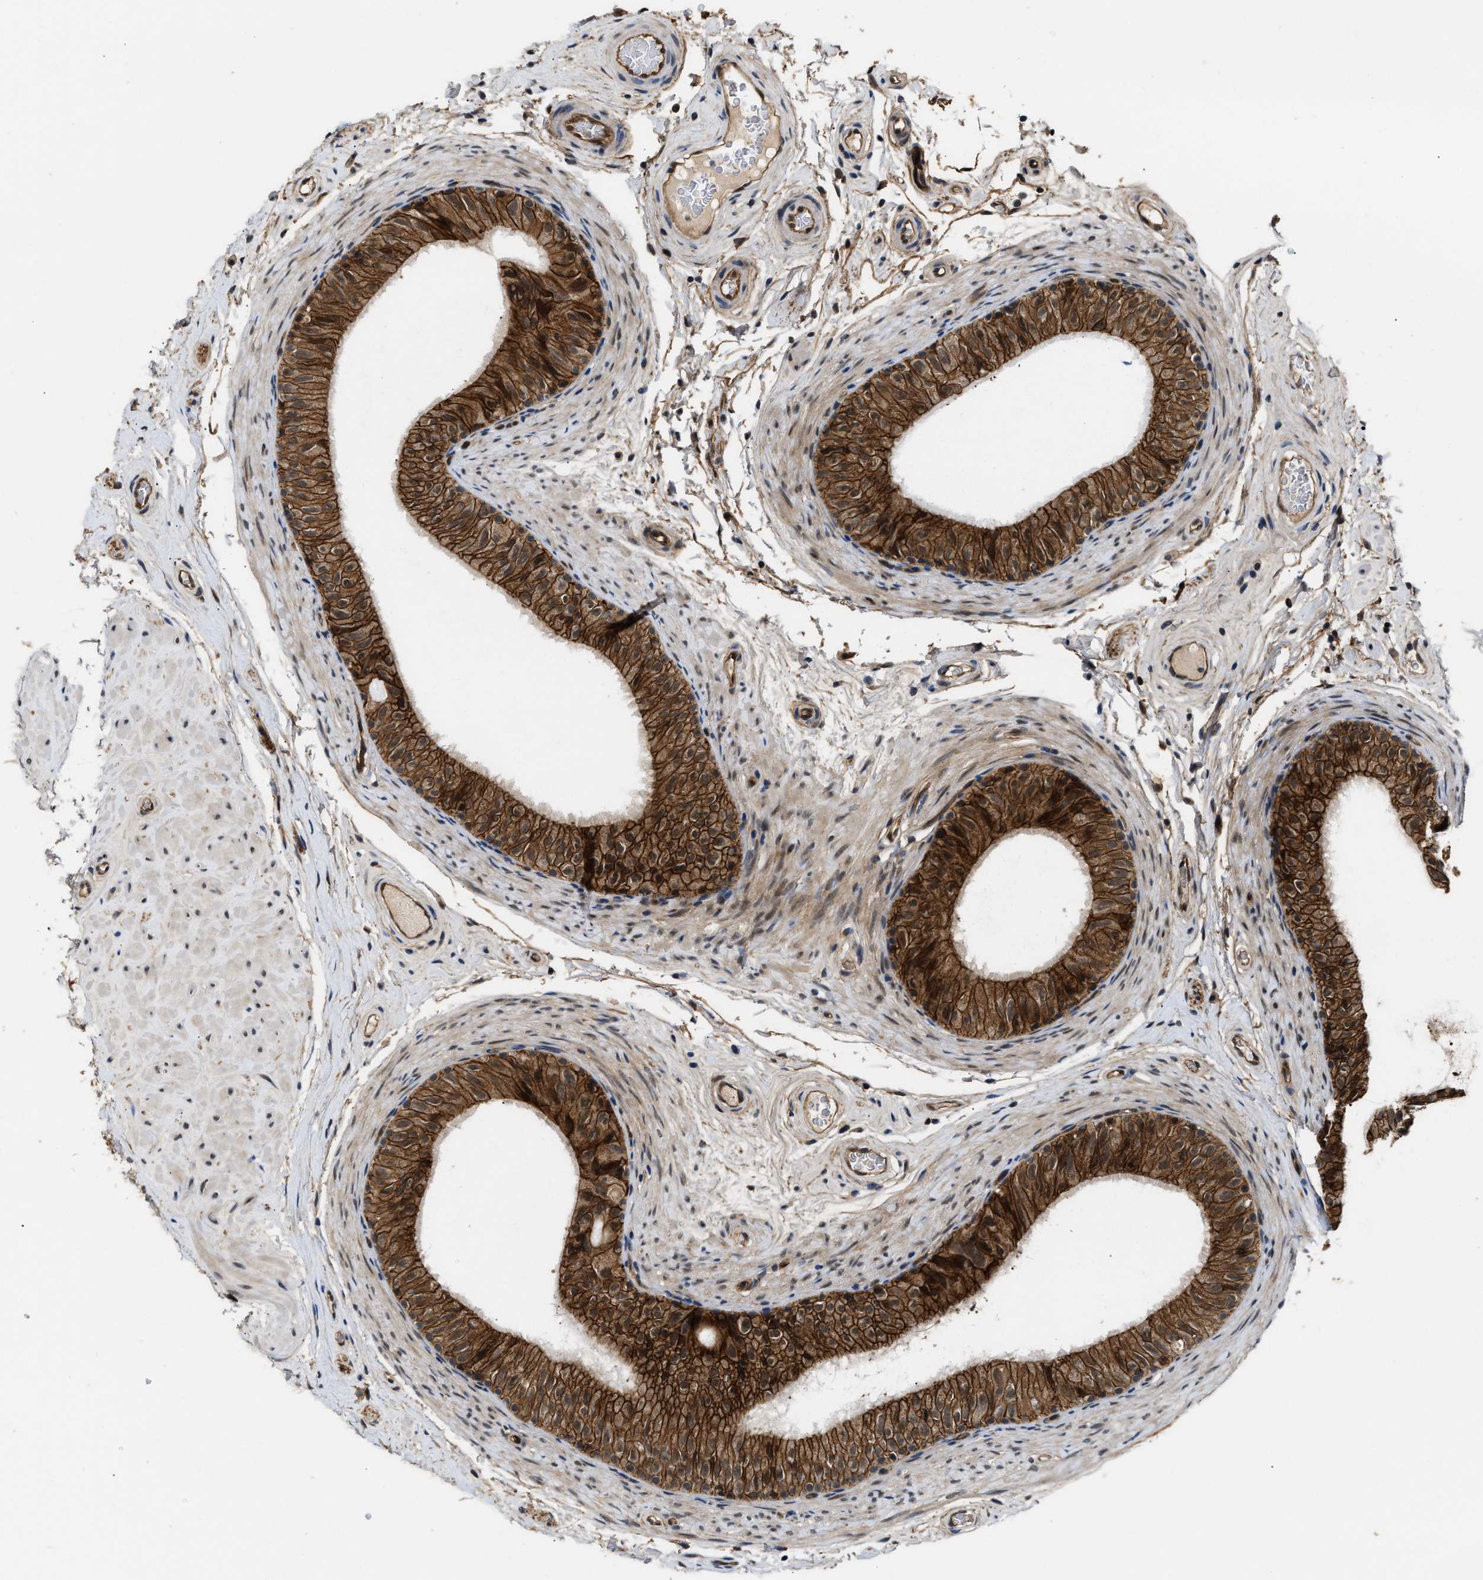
{"staining": {"intensity": "moderate", "quantity": ">75%", "location": "cytoplasmic/membranous"}, "tissue": "epididymis", "cell_type": "Glandular cells", "image_type": "normal", "snomed": [{"axis": "morphology", "description": "Normal tissue, NOS"}, {"axis": "topography", "description": "Epididymis"}], "caption": "Moderate cytoplasmic/membranous positivity is seen in about >75% of glandular cells in benign epididymis.", "gene": "COPS2", "patient": {"sex": "male", "age": 34}}